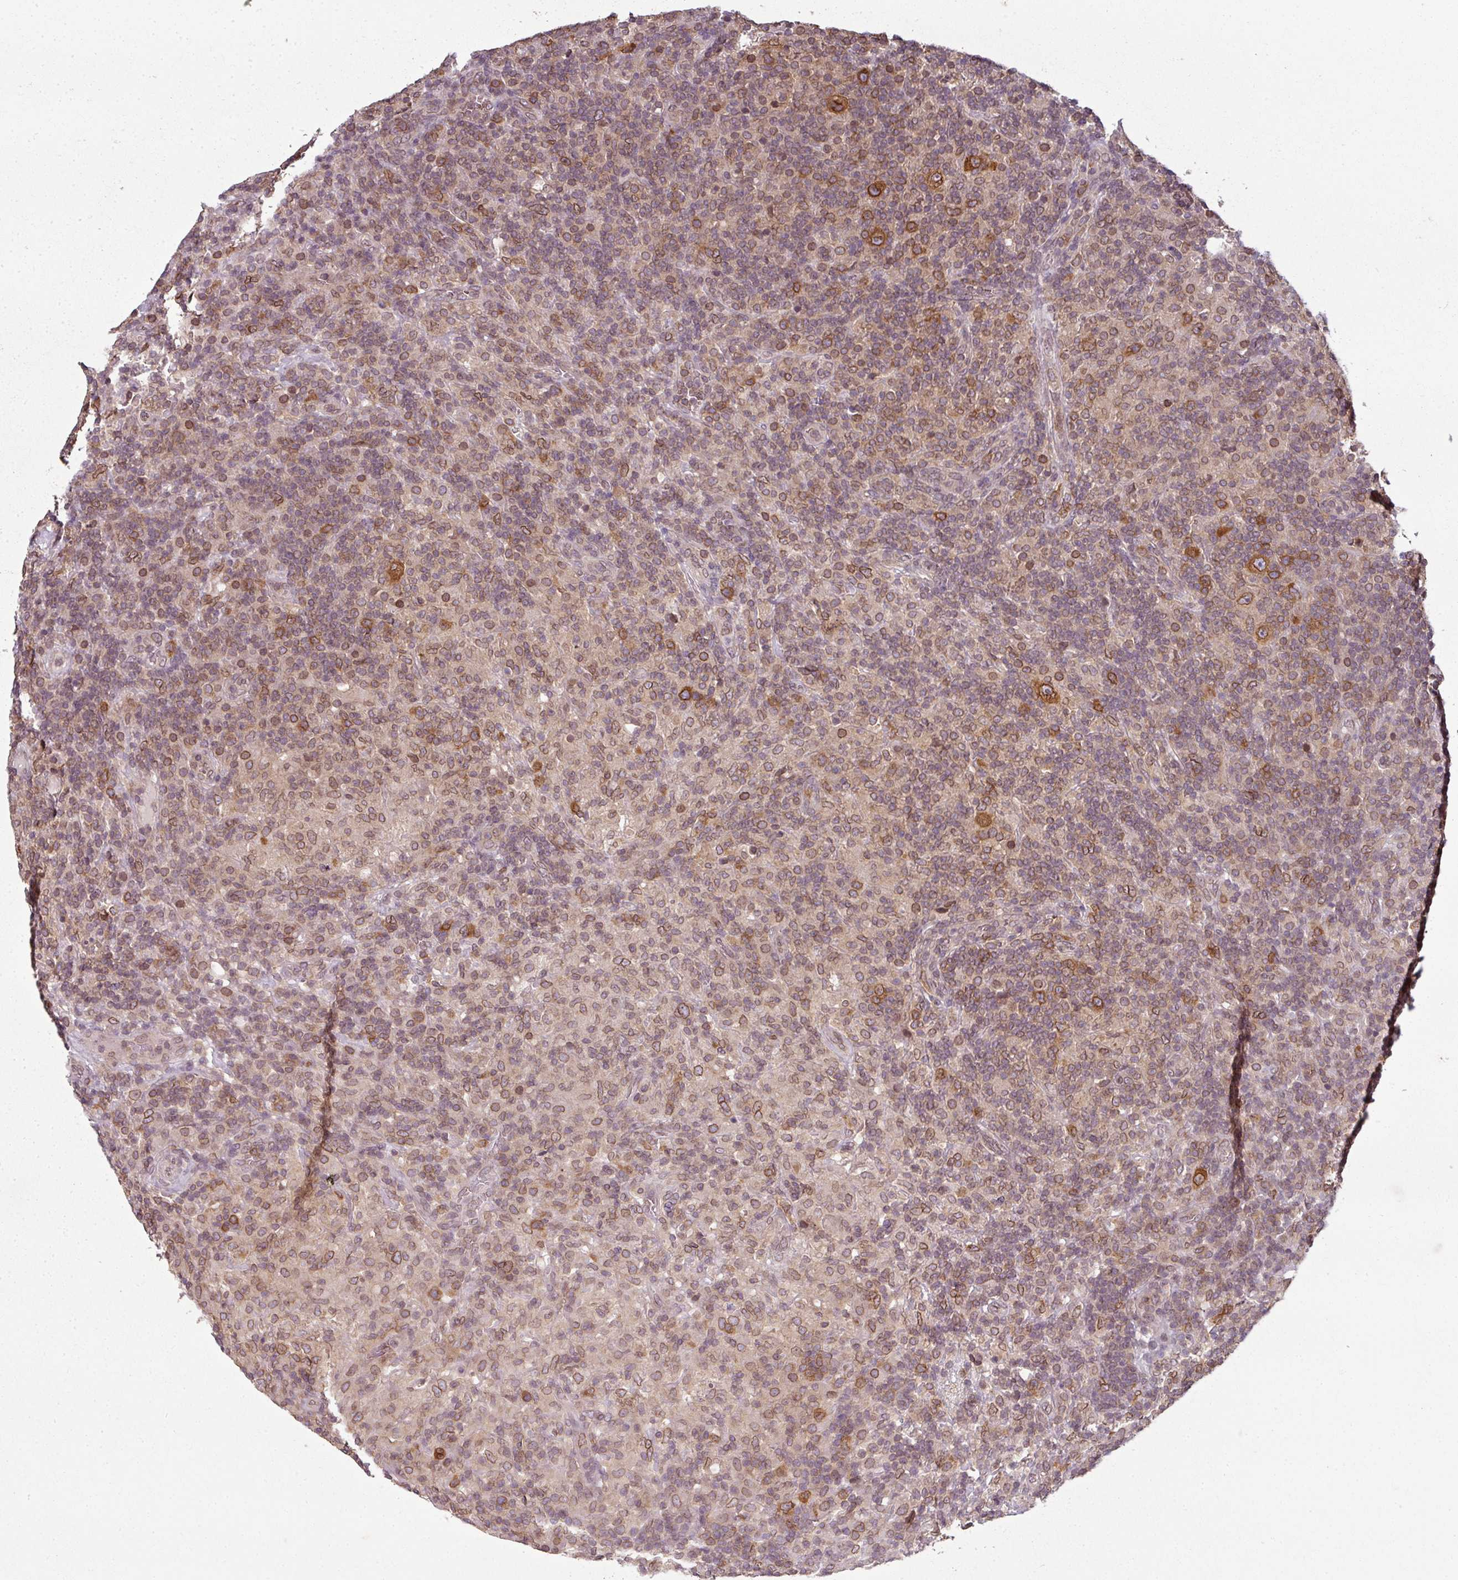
{"staining": {"intensity": "strong", "quantity": ">75%", "location": "cytoplasmic/membranous,nuclear"}, "tissue": "lymphoma", "cell_type": "Tumor cells", "image_type": "cancer", "snomed": [{"axis": "morphology", "description": "Hodgkin's disease, NOS"}, {"axis": "topography", "description": "Lymph node"}], "caption": "Human Hodgkin's disease stained with a brown dye demonstrates strong cytoplasmic/membranous and nuclear positive expression in approximately >75% of tumor cells.", "gene": "RANGAP1", "patient": {"sex": "male", "age": 70}}